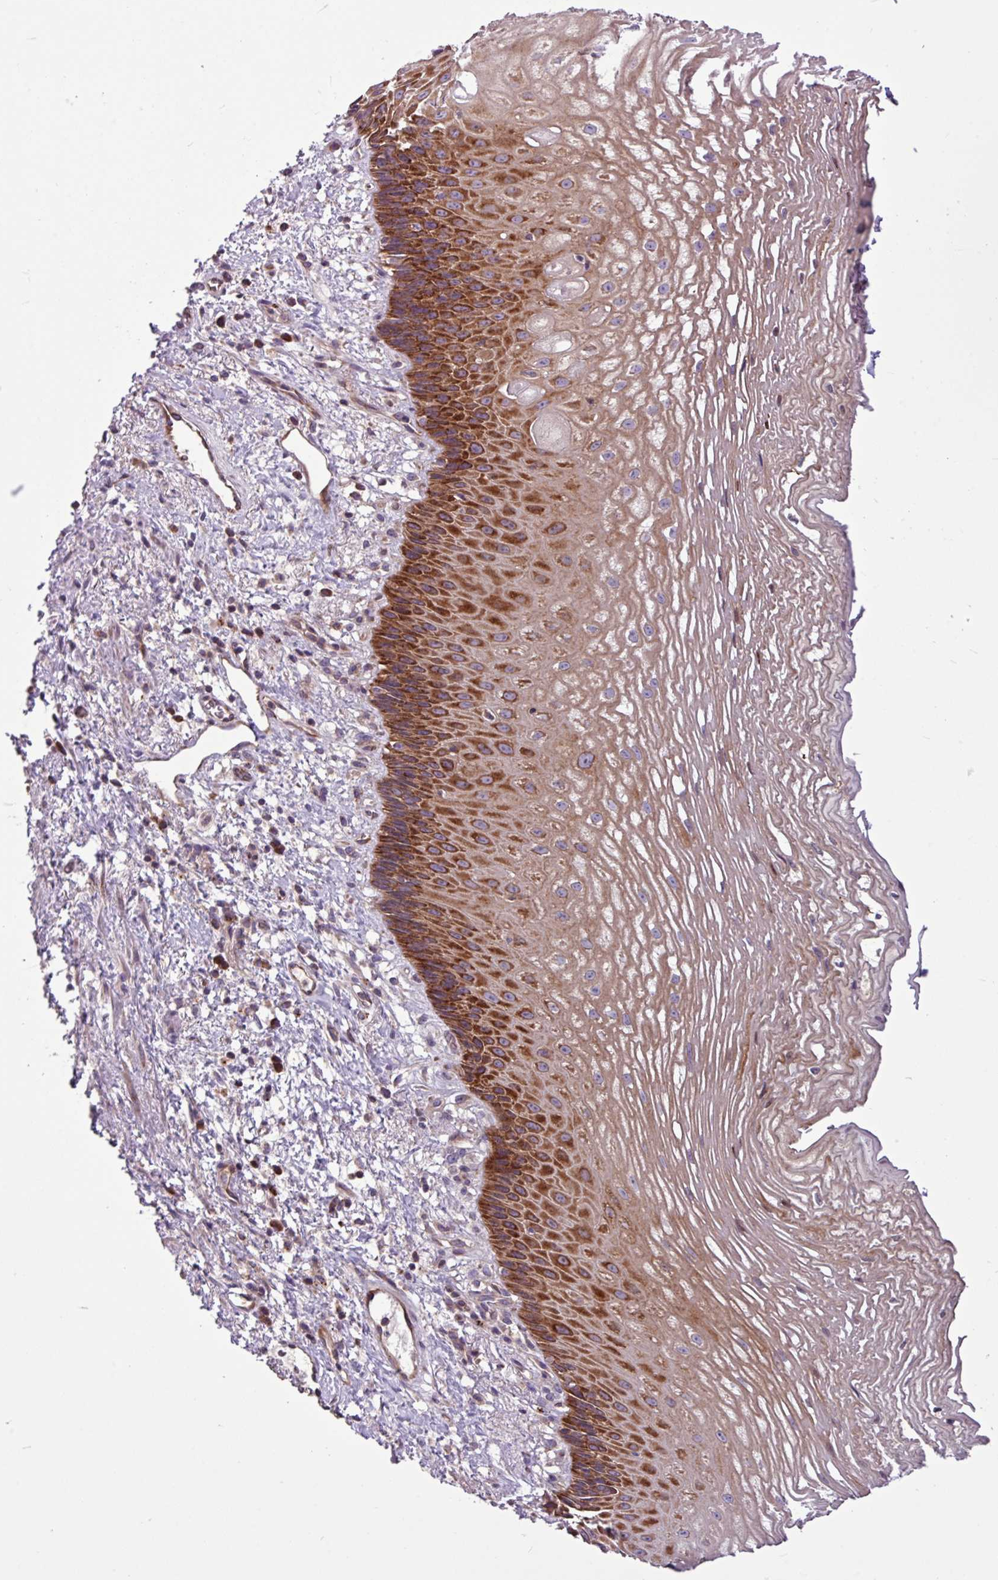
{"staining": {"intensity": "strong", "quantity": ">75%", "location": "cytoplasmic/membranous"}, "tissue": "esophagus", "cell_type": "Squamous epithelial cells", "image_type": "normal", "snomed": [{"axis": "morphology", "description": "Normal tissue, NOS"}, {"axis": "topography", "description": "Esophagus"}], "caption": "Immunohistochemical staining of normal esophagus demonstrates strong cytoplasmic/membranous protein positivity in approximately >75% of squamous epithelial cells. (DAB (3,3'-diaminobenzidine) IHC with brightfield microscopy, high magnification).", "gene": "MROH2A", "patient": {"sex": "male", "age": 60}}